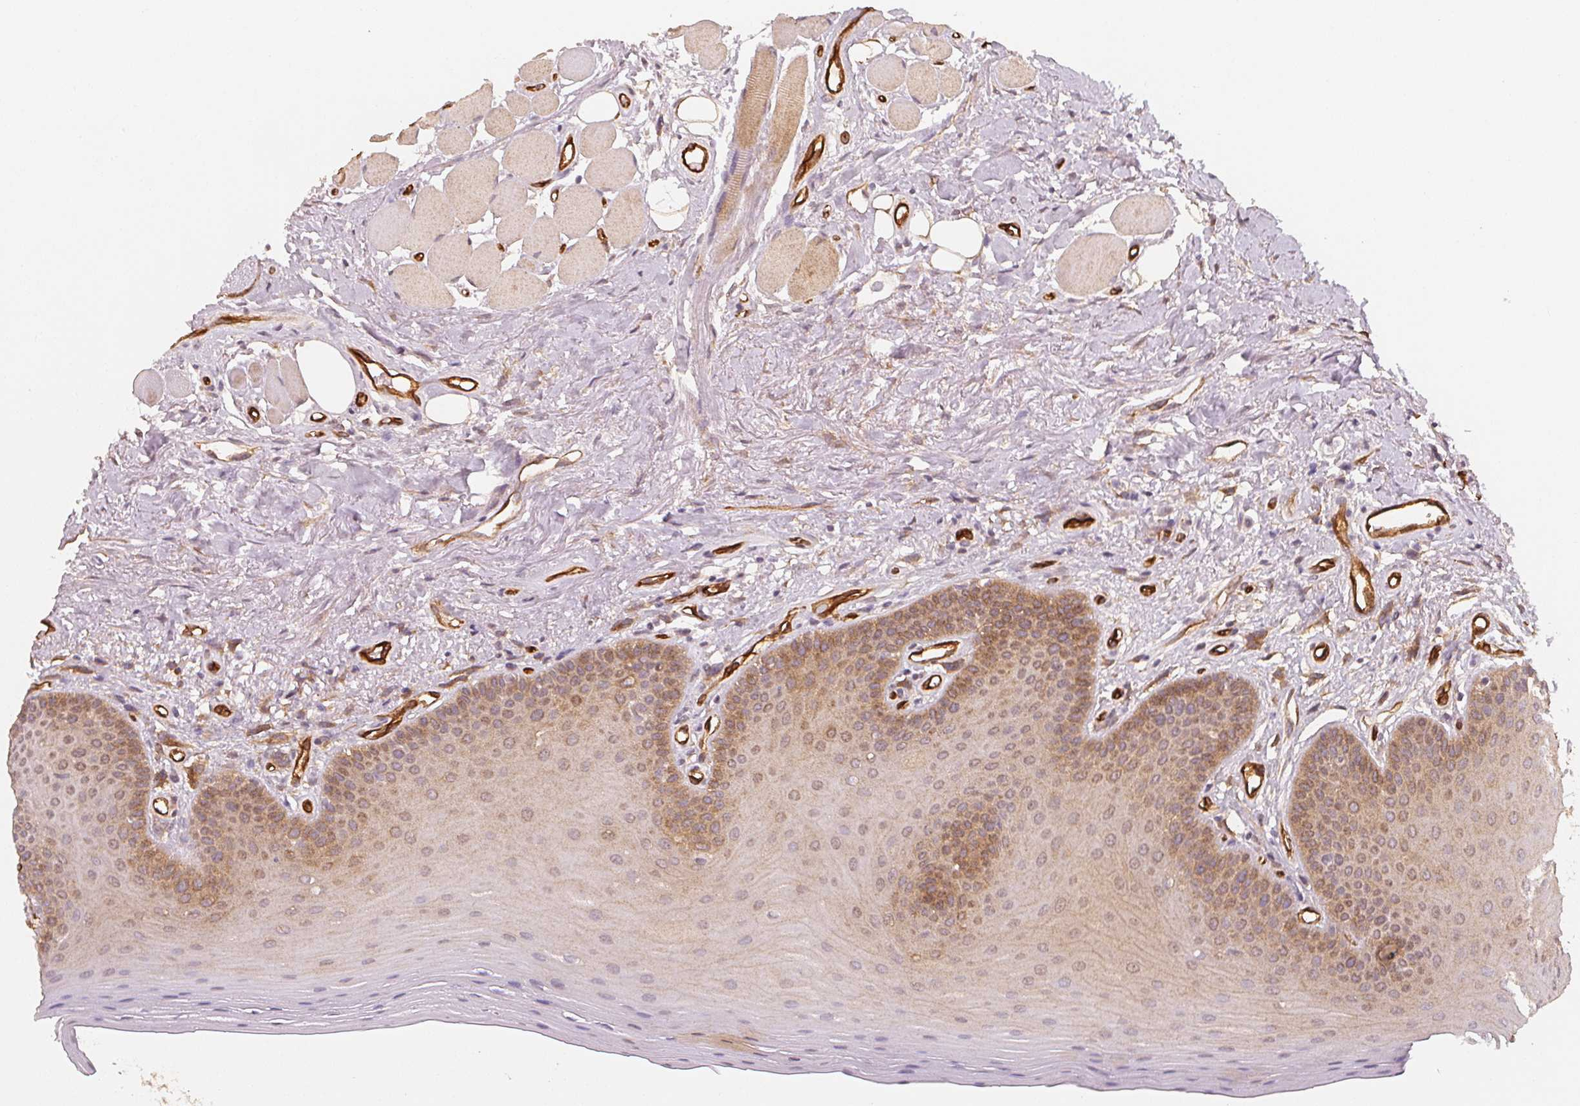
{"staining": {"intensity": "moderate", "quantity": "25%-75%", "location": "cytoplasmic/membranous"}, "tissue": "oral mucosa", "cell_type": "Squamous epithelial cells", "image_type": "normal", "snomed": [{"axis": "morphology", "description": "Normal tissue, NOS"}, {"axis": "morphology", "description": "Normal morphology"}, {"axis": "topography", "description": "Oral tissue"}], "caption": "Protein staining displays moderate cytoplasmic/membranous expression in approximately 25%-75% of squamous epithelial cells in benign oral mucosa.", "gene": "CIB1", "patient": {"sex": "female", "age": 76}}